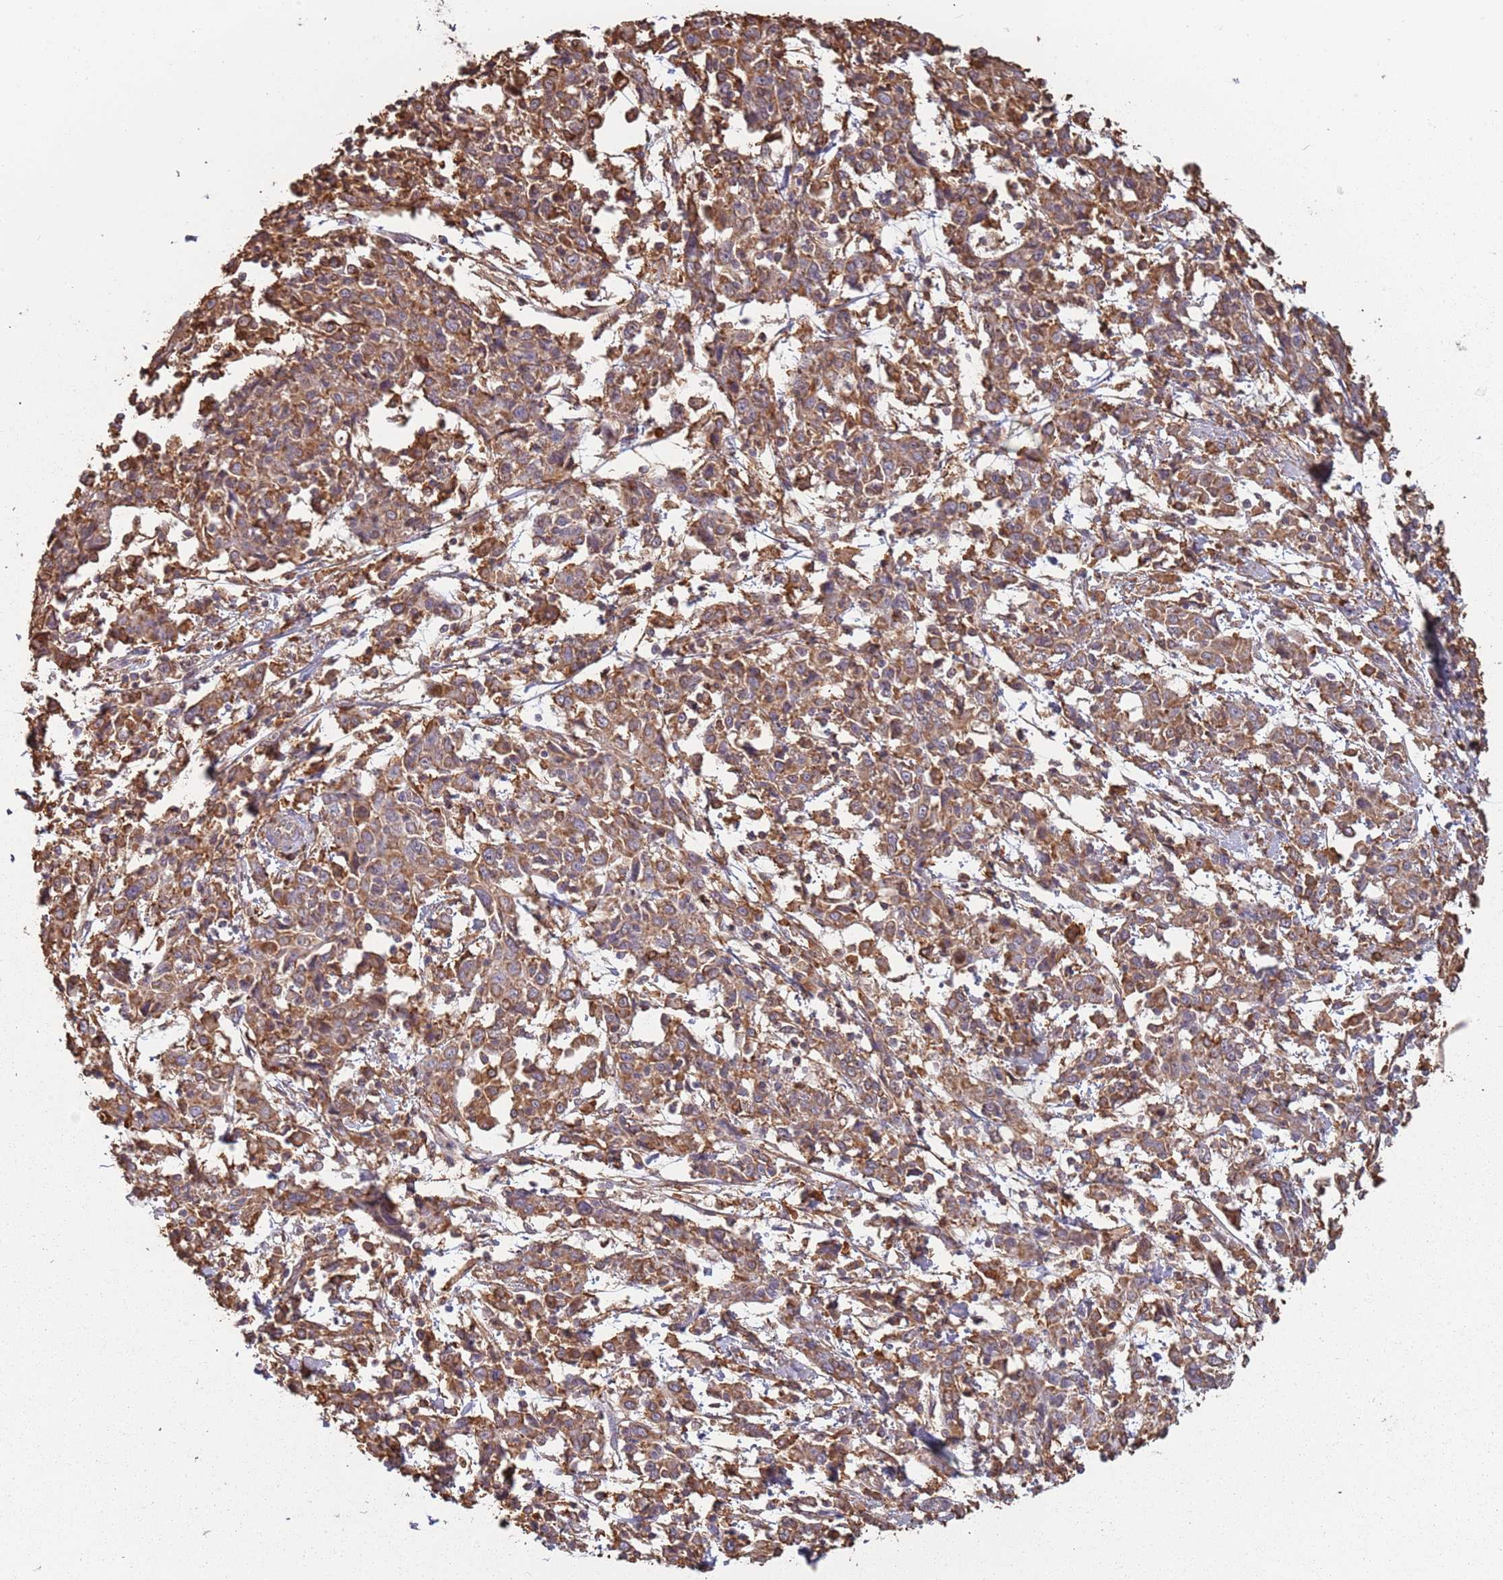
{"staining": {"intensity": "moderate", "quantity": ">75%", "location": "cytoplasmic/membranous"}, "tissue": "cervical cancer", "cell_type": "Tumor cells", "image_type": "cancer", "snomed": [{"axis": "morphology", "description": "Squamous cell carcinoma, NOS"}, {"axis": "topography", "description": "Cervix"}], "caption": "Immunohistochemical staining of human cervical cancer reveals medium levels of moderate cytoplasmic/membranous protein positivity in approximately >75% of tumor cells.", "gene": "ATOSB", "patient": {"sex": "female", "age": 46}}